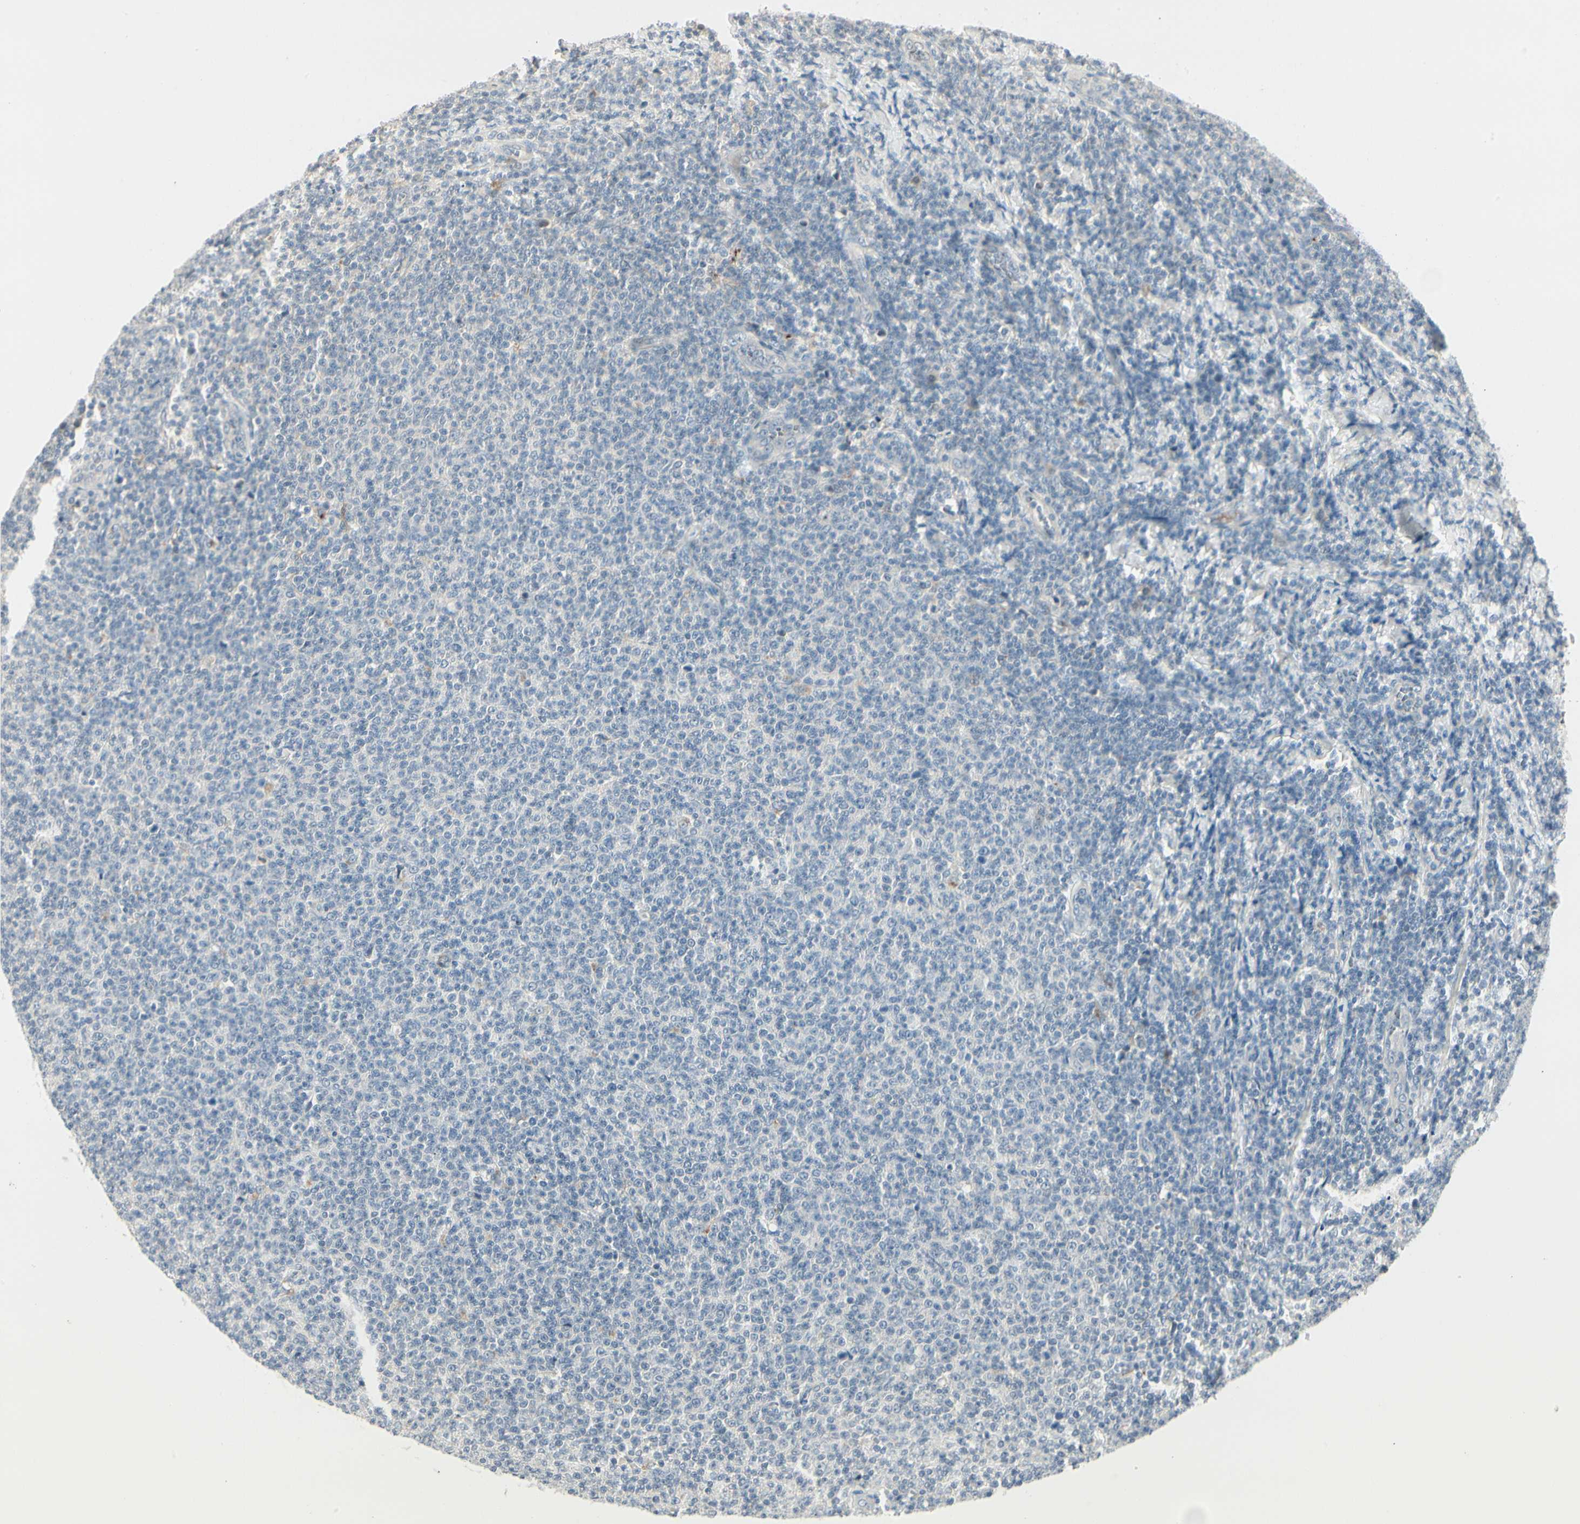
{"staining": {"intensity": "negative", "quantity": "none", "location": "none"}, "tissue": "lymphoma", "cell_type": "Tumor cells", "image_type": "cancer", "snomed": [{"axis": "morphology", "description": "Malignant lymphoma, non-Hodgkin's type, Low grade"}, {"axis": "topography", "description": "Lymph node"}], "caption": "There is no significant positivity in tumor cells of low-grade malignant lymphoma, non-Hodgkin's type. (DAB (3,3'-diaminobenzidine) immunohistochemistry (IHC), high magnification).", "gene": "SKIL", "patient": {"sex": "male", "age": 66}}